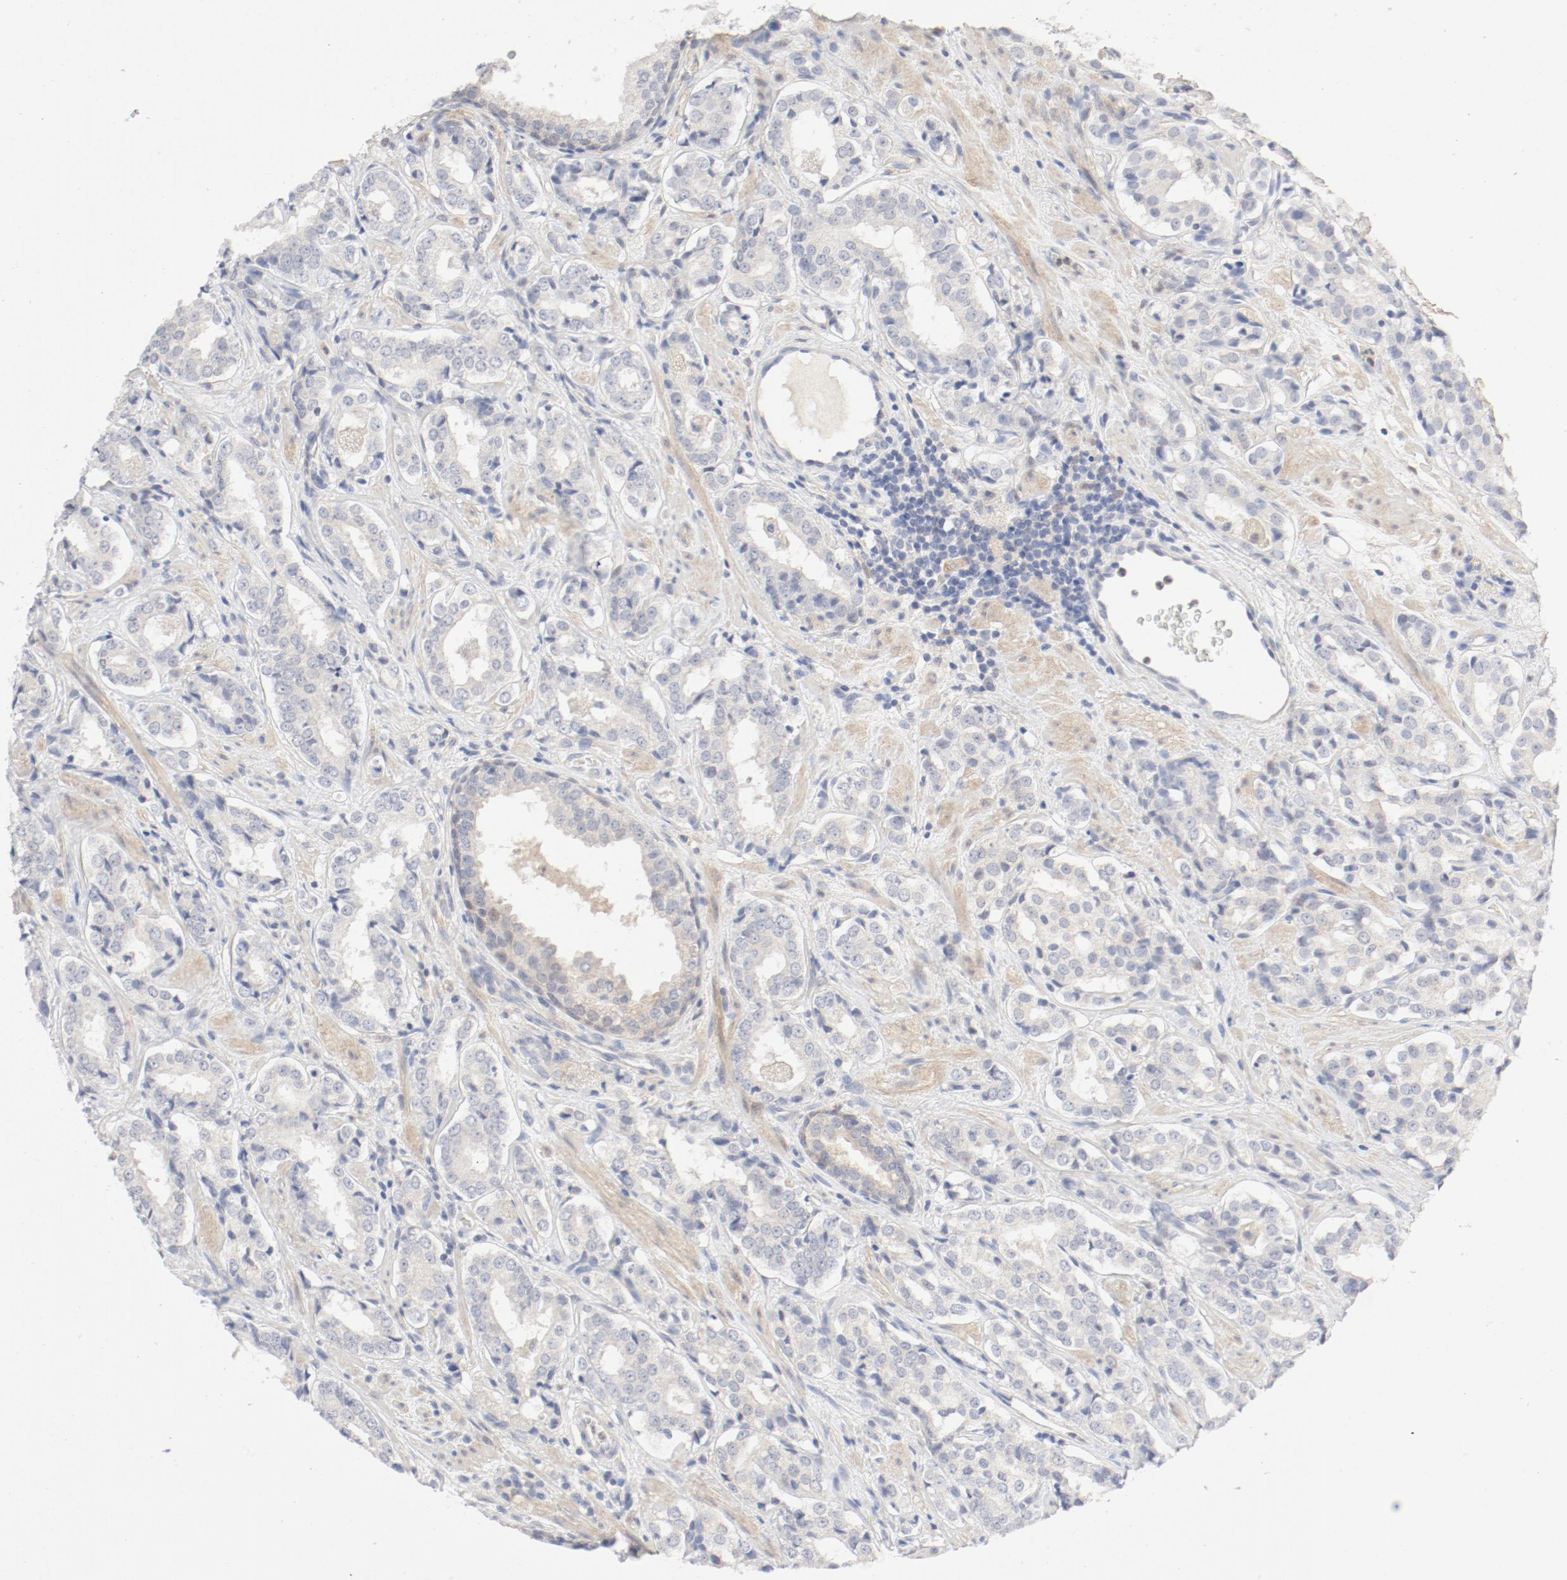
{"staining": {"intensity": "weak", "quantity": "25%-75%", "location": "cytoplasmic/membranous"}, "tissue": "prostate cancer", "cell_type": "Tumor cells", "image_type": "cancer", "snomed": [{"axis": "morphology", "description": "Adenocarcinoma, Medium grade"}, {"axis": "topography", "description": "Prostate"}], "caption": "Prostate cancer tissue exhibits weak cytoplasmic/membranous positivity in approximately 25%-75% of tumor cells, visualized by immunohistochemistry.", "gene": "PGM1", "patient": {"sex": "male", "age": 60}}